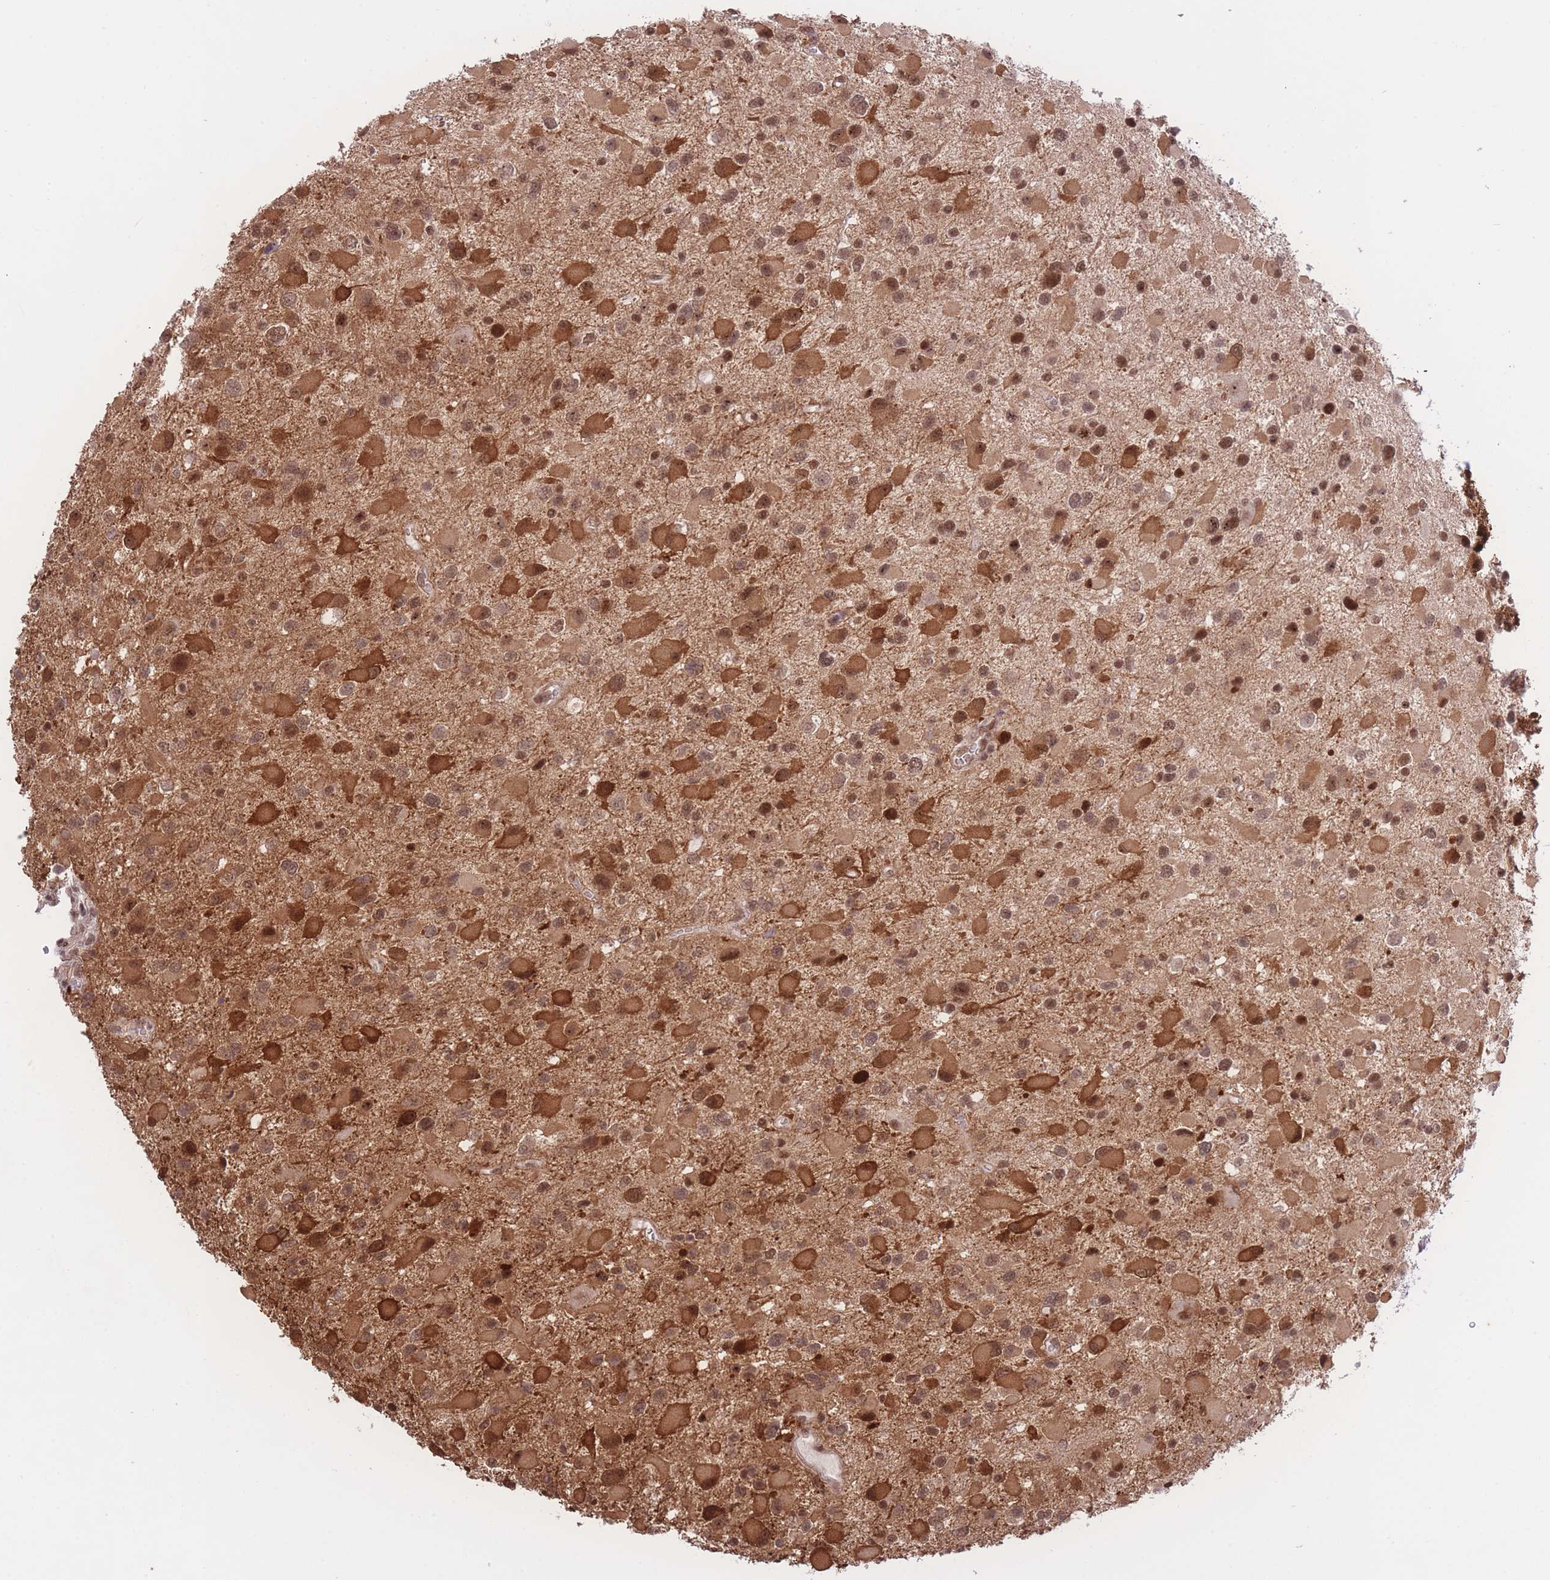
{"staining": {"intensity": "moderate", "quantity": ">75%", "location": "cytoplasmic/membranous,nuclear"}, "tissue": "glioma", "cell_type": "Tumor cells", "image_type": "cancer", "snomed": [{"axis": "morphology", "description": "Glioma, malignant, Low grade"}, {"axis": "topography", "description": "Brain"}], "caption": "There is medium levels of moderate cytoplasmic/membranous and nuclear staining in tumor cells of glioma, as demonstrated by immunohistochemical staining (brown color).", "gene": "PCIF1", "patient": {"sex": "female", "age": 32}}